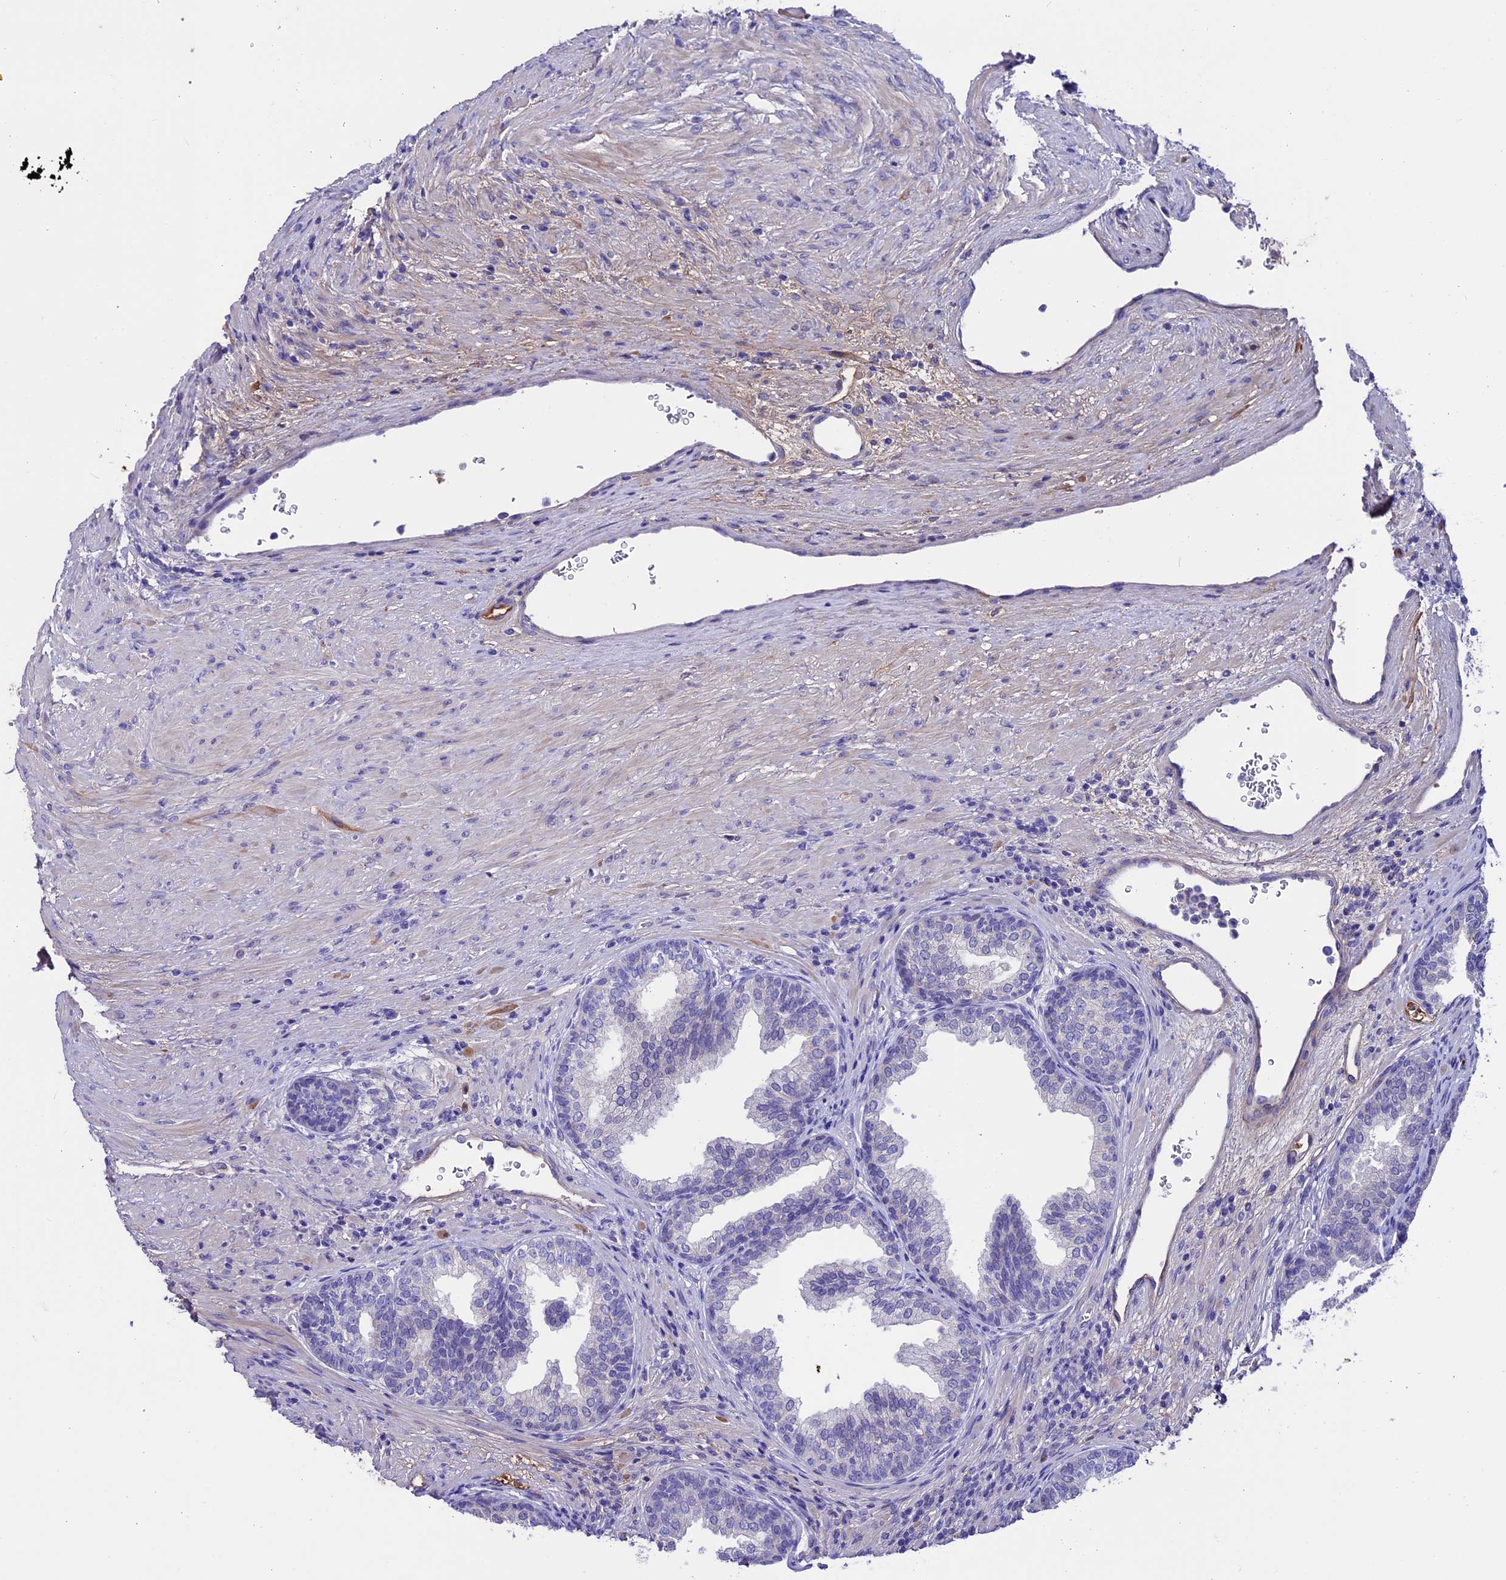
{"staining": {"intensity": "negative", "quantity": "none", "location": "none"}, "tissue": "prostate", "cell_type": "Glandular cells", "image_type": "normal", "snomed": [{"axis": "morphology", "description": "Normal tissue, NOS"}, {"axis": "topography", "description": "Prostate"}], "caption": "Photomicrograph shows no protein positivity in glandular cells of unremarkable prostate.", "gene": "TCP11L2", "patient": {"sex": "male", "age": 76}}